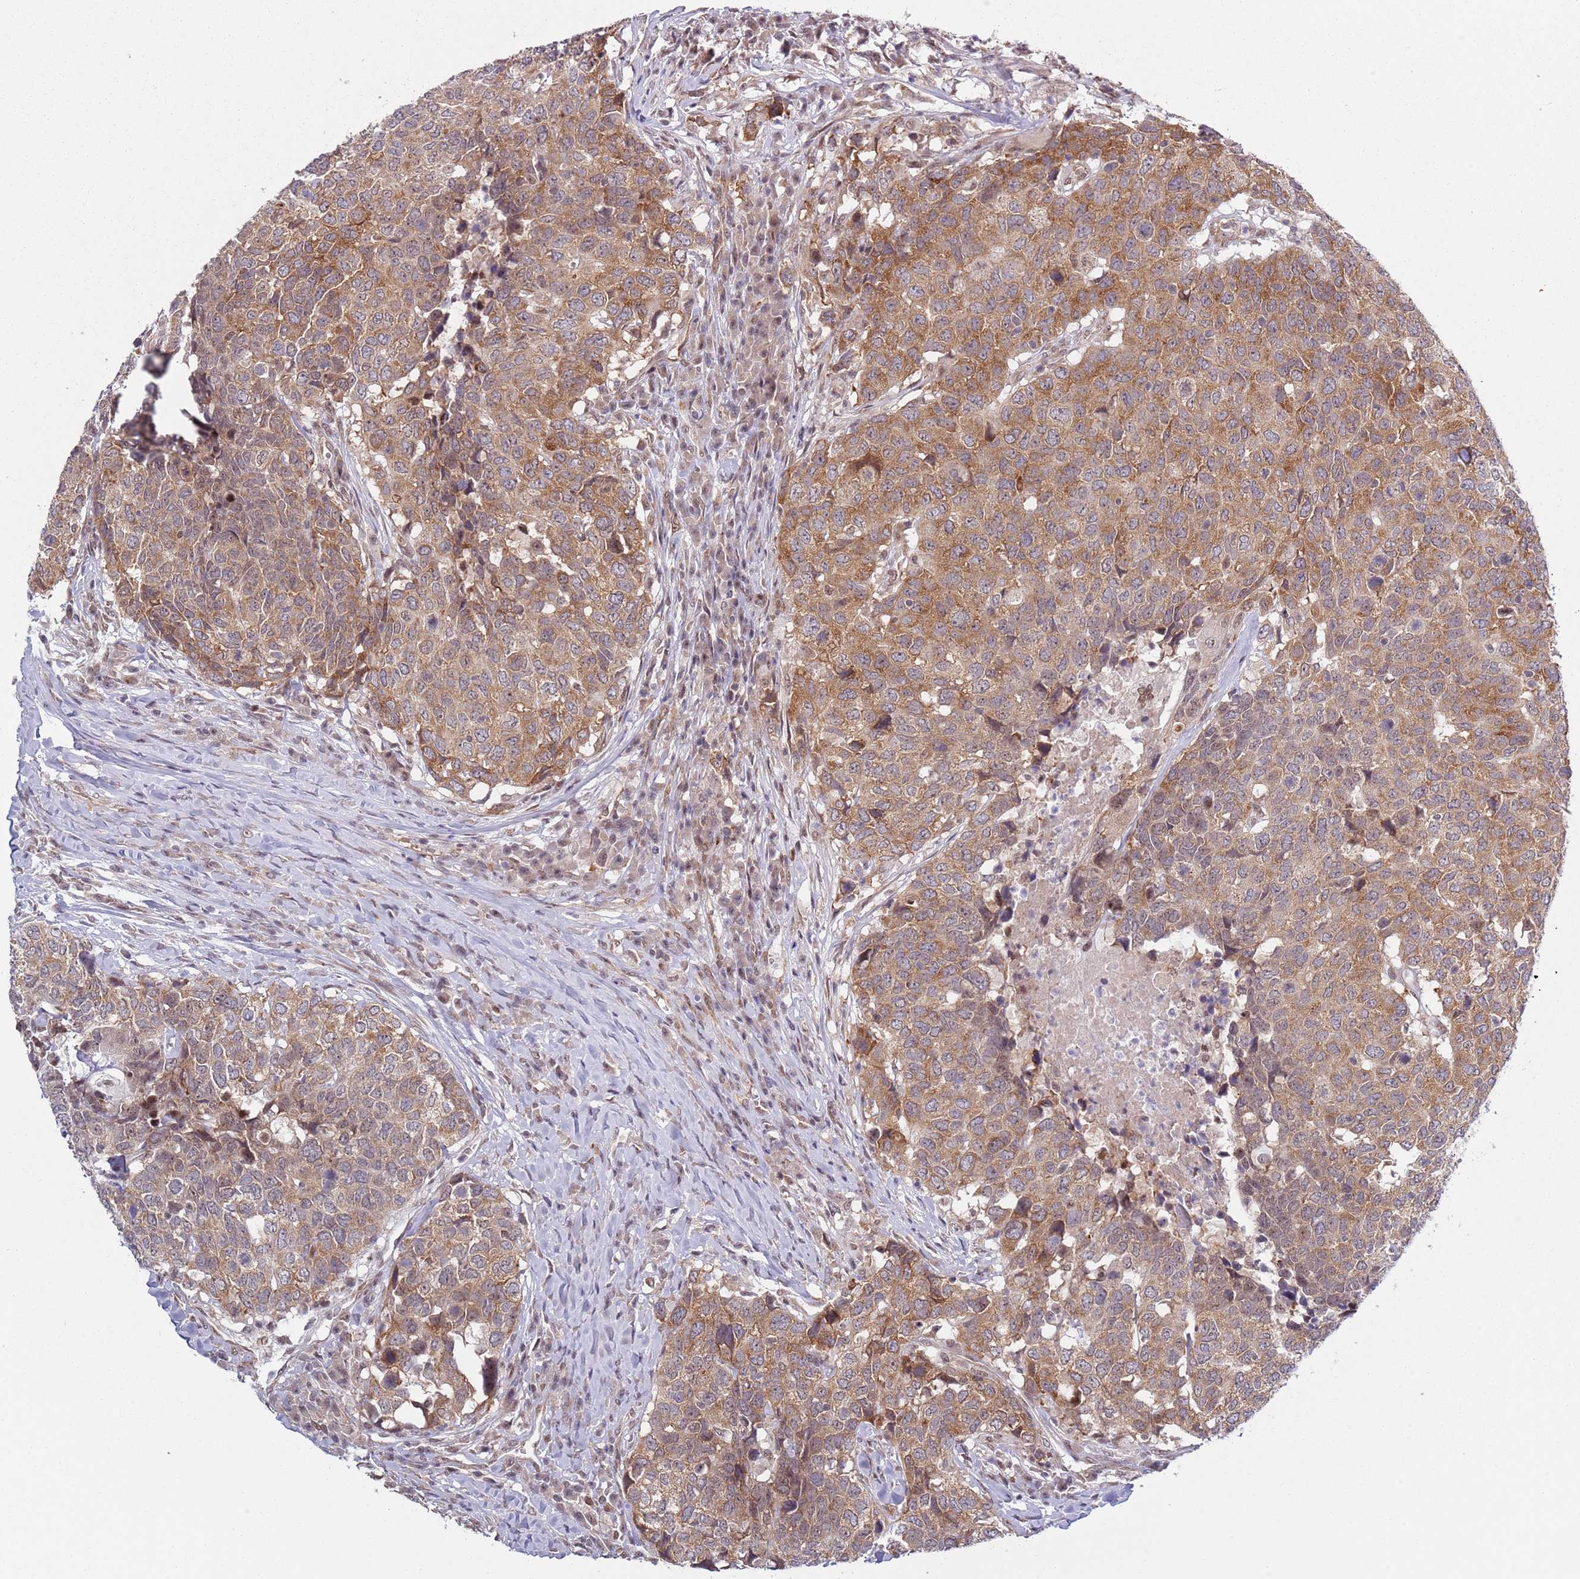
{"staining": {"intensity": "moderate", "quantity": ">75%", "location": "cytoplasmic/membranous"}, "tissue": "head and neck cancer", "cell_type": "Tumor cells", "image_type": "cancer", "snomed": [{"axis": "morphology", "description": "Normal tissue, NOS"}, {"axis": "morphology", "description": "Squamous cell carcinoma, NOS"}, {"axis": "topography", "description": "Skeletal muscle"}, {"axis": "topography", "description": "Vascular tissue"}, {"axis": "topography", "description": "Peripheral nerve tissue"}, {"axis": "topography", "description": "Head-Neck"}], "caption": "A brown stain labels moderate cytoplasmic/membranous expression of a protein in human squamous cell carcinoma (head and neck) tumor cells.", "gene": "SLC25A32", "patient": {"sex": "male", "age": 66}}